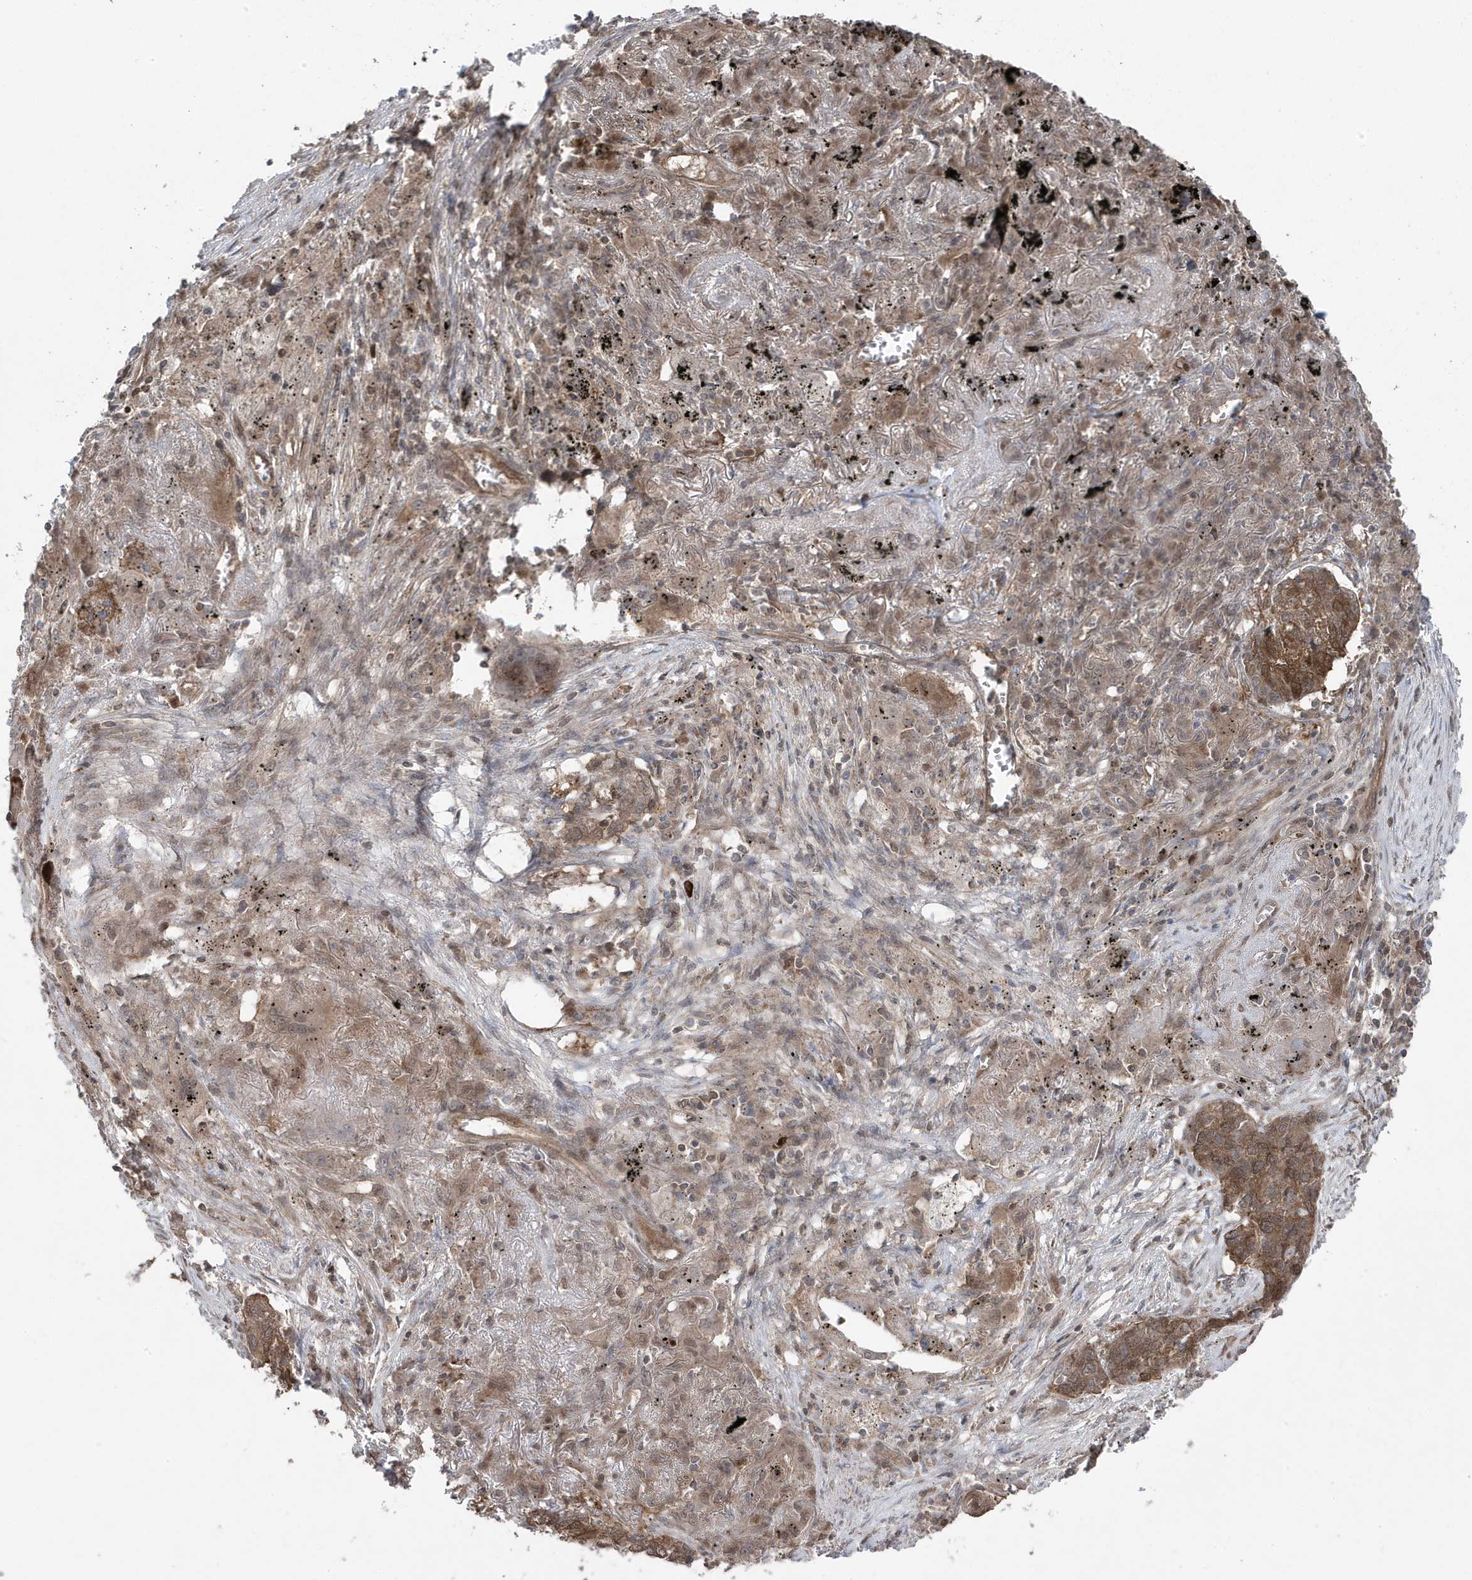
{"staining": {"intensity": "moderate", "quantity": ">75%", "location": "cytoplasmic/membranous,nuclear"}, "tissue": "lung cancer", "cell_type": "Tumor cells", "image_type": "cancer", "snomed": [{"axis": "morphology", "description": "Squamous cell carcinoma, NOS"}, {"axis": "topography", "description": "Lung"}], "caption": "IHC (DAB) staining of human squamous cell carcinoma (lung) exhibits moderate cytoplasmic/membranous and nuclear protein staining in about >75% of tumor cells. The protein of interest is shown in brown color, while the nuclei are stained blue.", "gene": "MAPK1IP1L", "patient": {"sex": "female", "age": 63}}